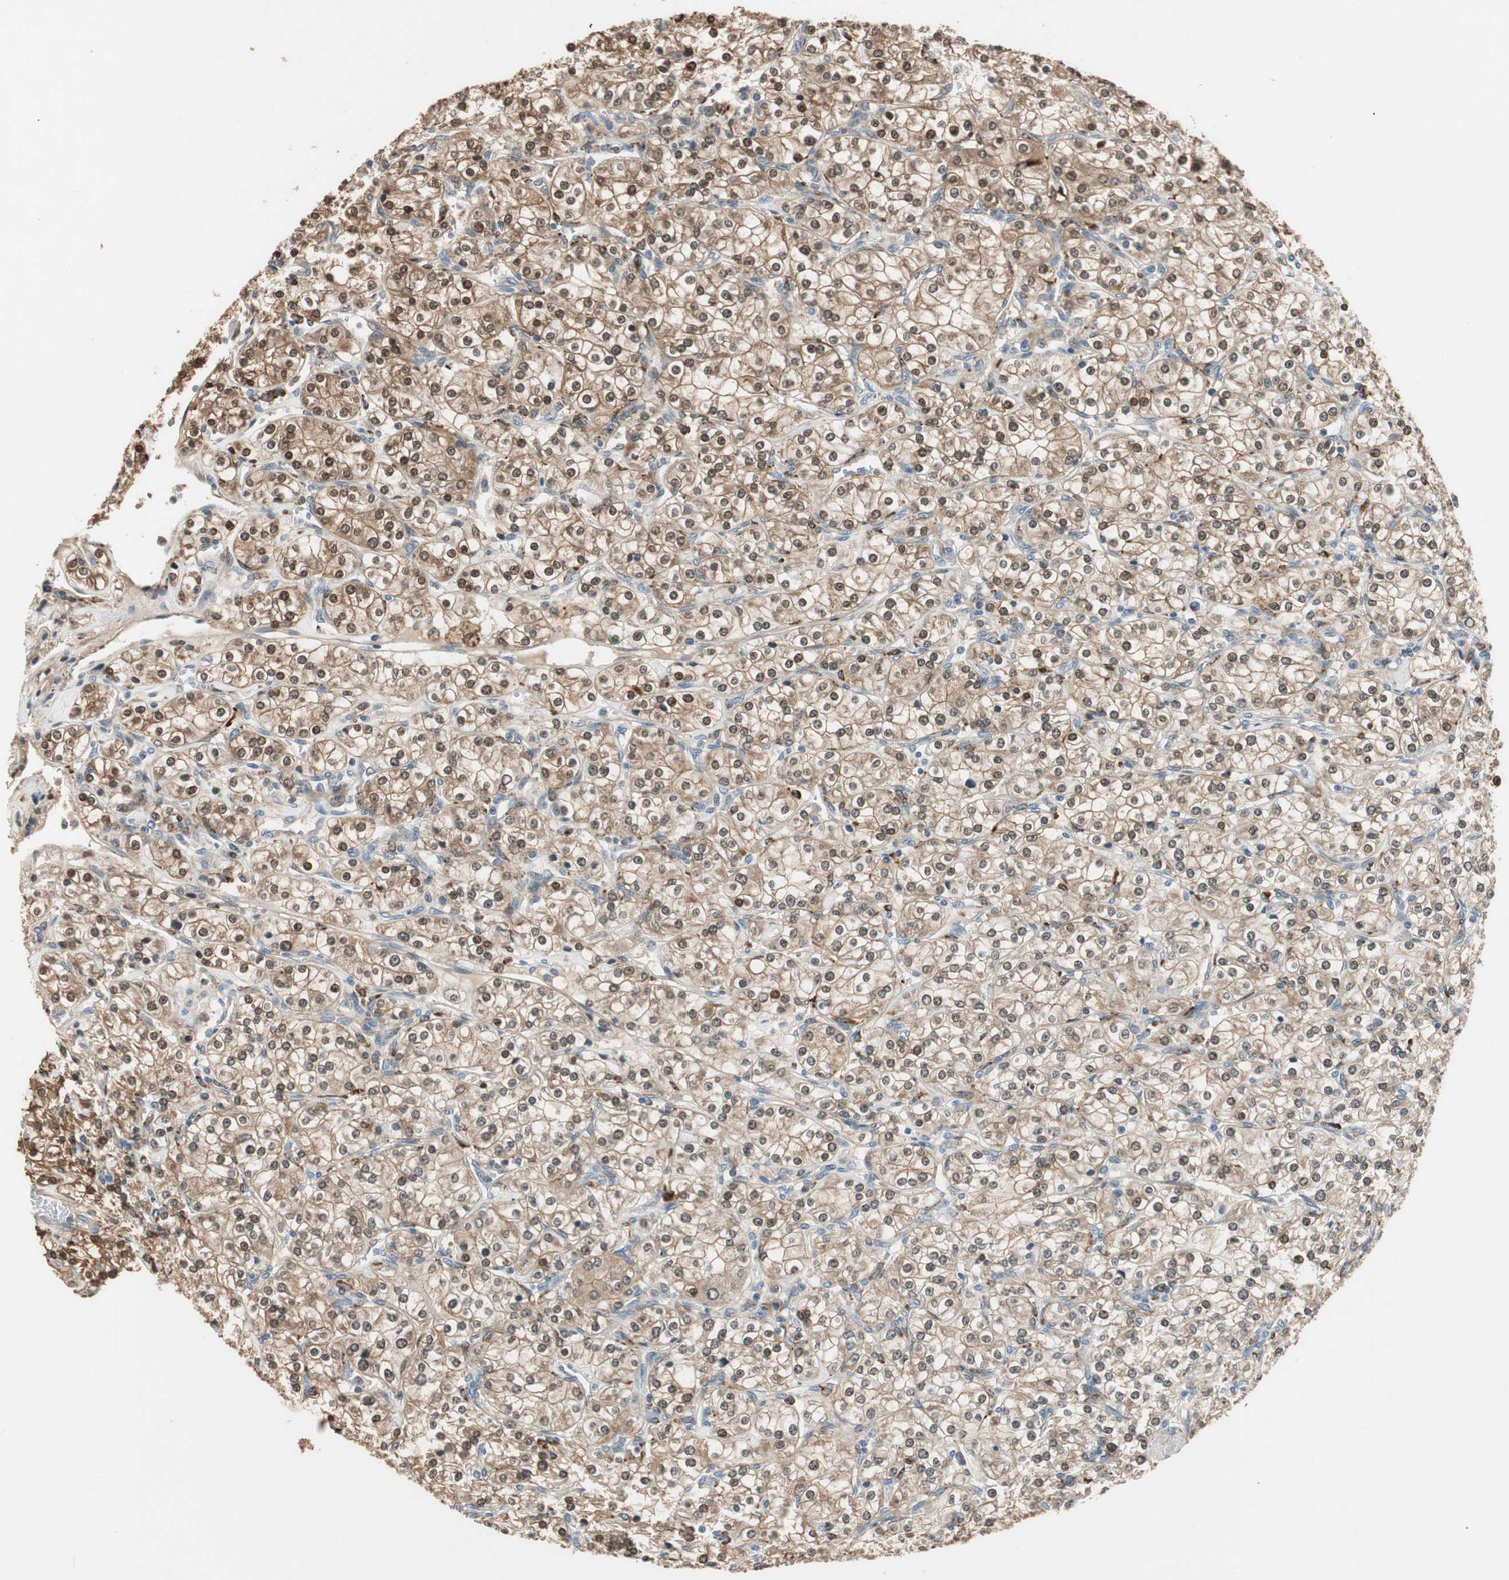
{"staining": {"intensity": "moderate", "quantity": ">75%", "location": "cytoplasmic/membranous"}, "tissue": "renal cancer", "cell_type": "Tumor cells", "image_type": "cancer", "snomed": [{"axis": "morphology", "description": "Adenocarcinoma, NOS"}, {"axis": "topography", "description": "Kidney"}], "caption": "Tumor cells exhibit moderate cytoplasmic/membranous staining in about >75% of cells in adenocarcinoma (renal).", "gene": "PIK3R3", "patient": {"sex": "male", "age": 77}}